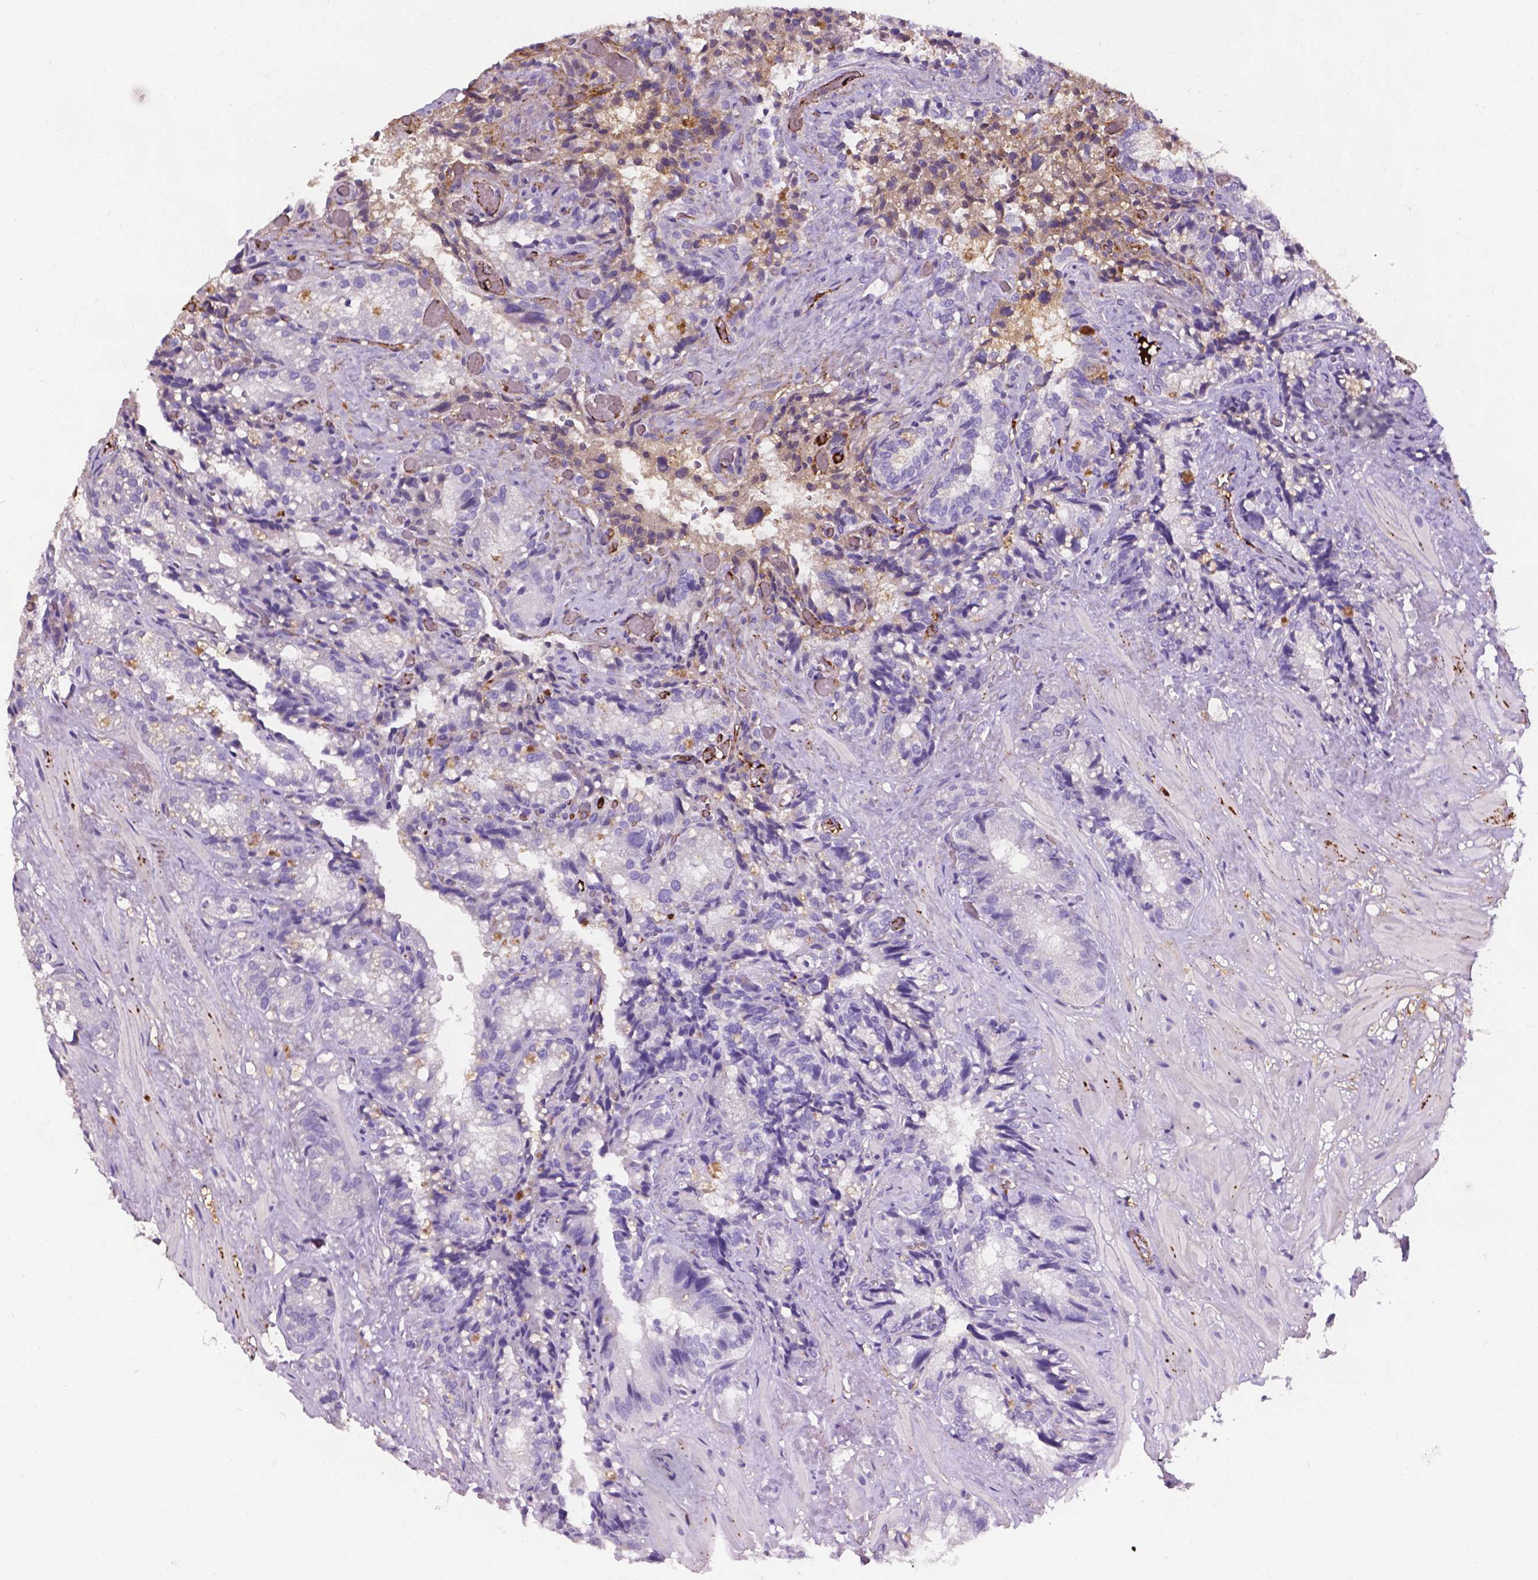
{"staining": {"intensity": "weak", "quantity": "25%-75%", "location": "cytoplasmic/membranous"}, "tissue": "seminal vesicle", "cell_type": "Glandular cells", "image_type": "normal", "snomed": [{"axis": "morphology", "description": "Normal tissue, NOS"}, {"axis": "topography", "description": "Seminal veicle"}], "caption": "Seminal vesicle stained with DAB (3,3'-diaminobenzidine) immunohistochemistry displays low levels of weak cytoplasmic/membranous expression in approximately 25%-75% of glandular cells. The staining is performed using DAB brown chromogen to label protein expression. The nuclei are counter-stained blue using hematoxylin.", "gene": "APOE", "patient": {"sex": "male", "age": 57}}